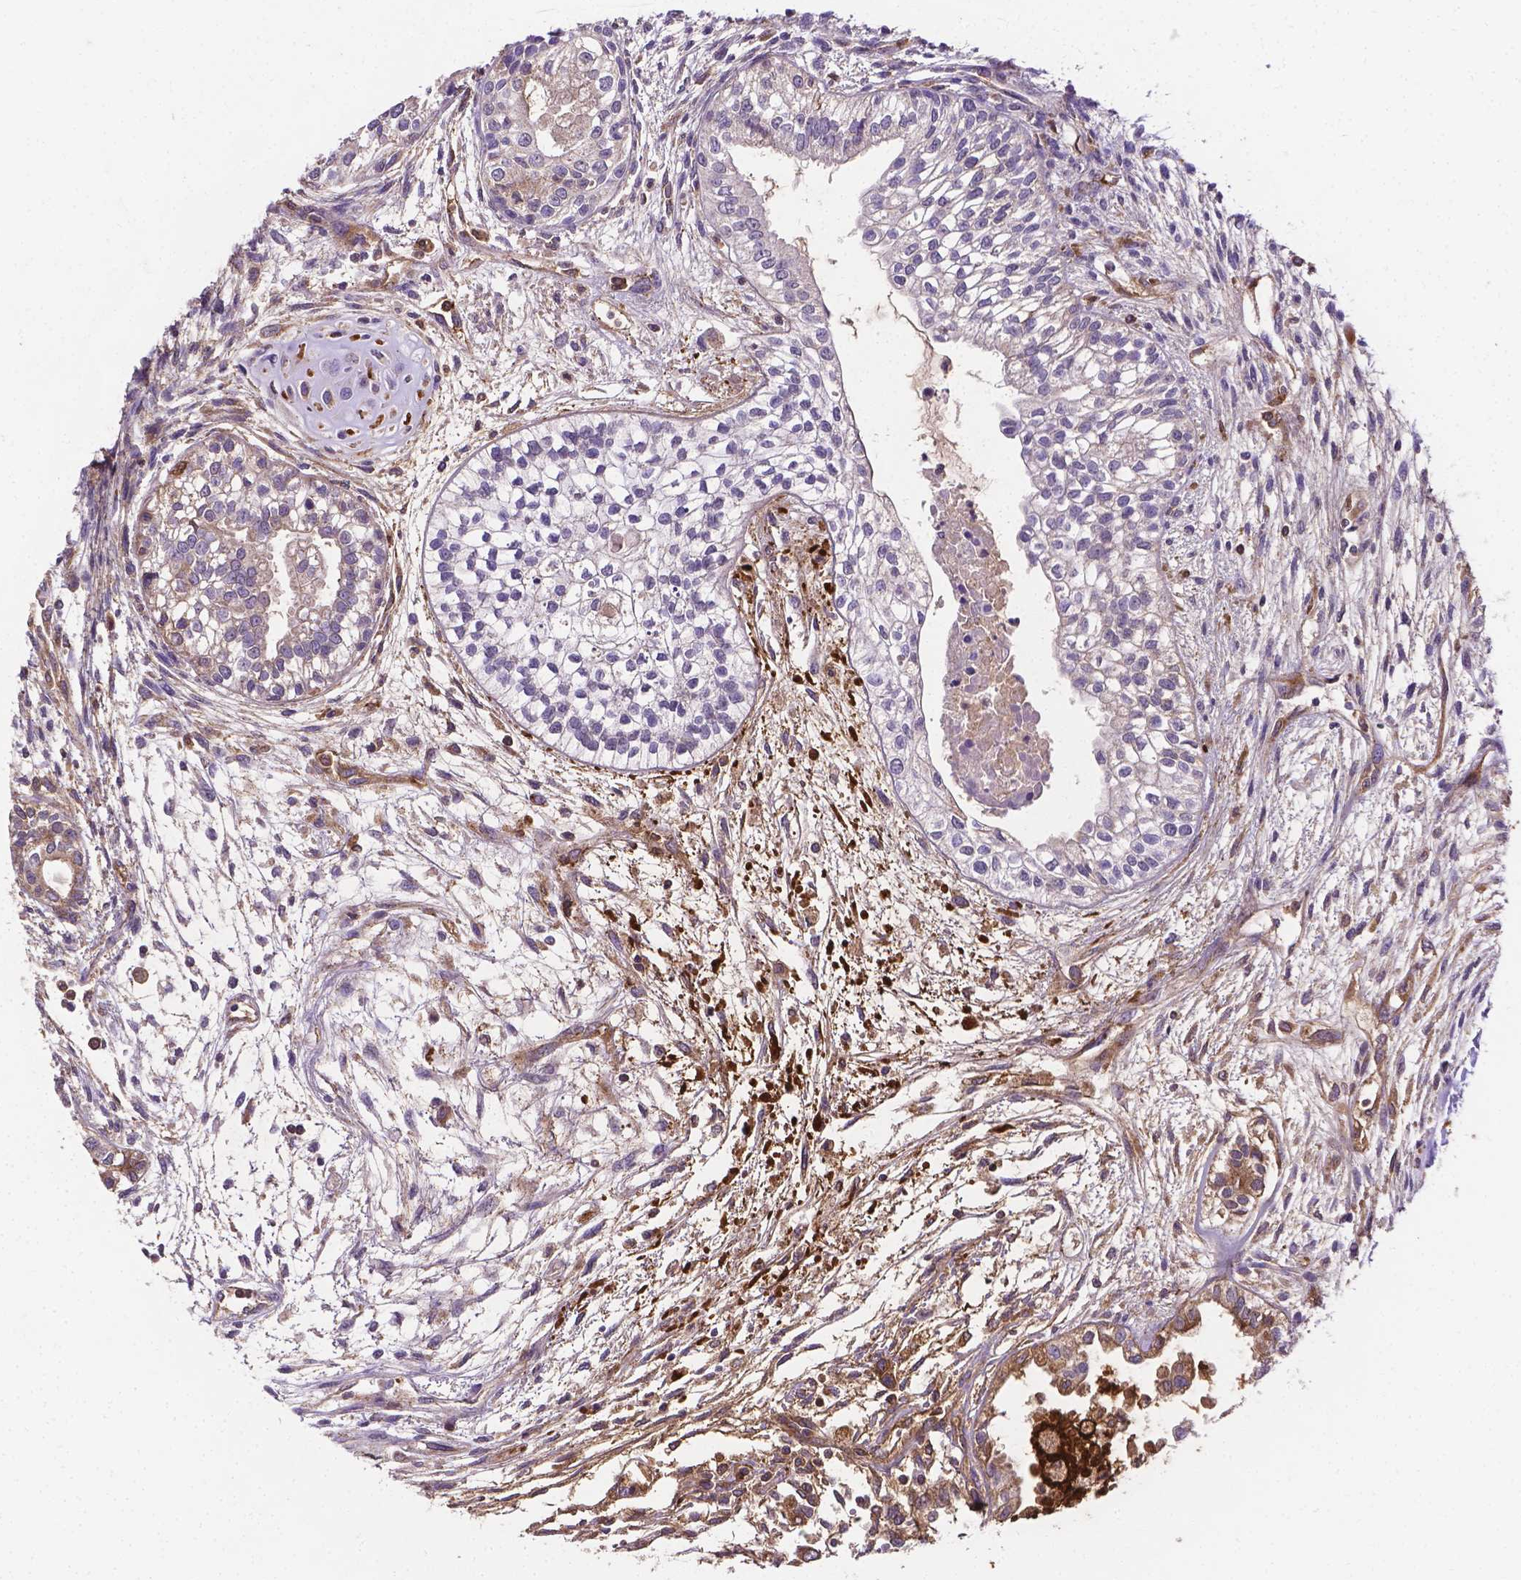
{"staining": {"intensity": "negative", "quantity": "none", "location": "none"}, "tissue": "testis cancer", "cell_type": "Tumor cells", "image_type": "cancer", "snomed": [{"axis": "morphology", "description": "Carcinoma, Embryonal, NOS"}, {"axis": "topography", "description": "Testis"}], "caption": "IHC photomicrograph of testis cancer stained for a protein (brown), which exhibits no expression in tumor cells.", "gene": "APOE", "patient": {"sex": "male", "age": 37}}